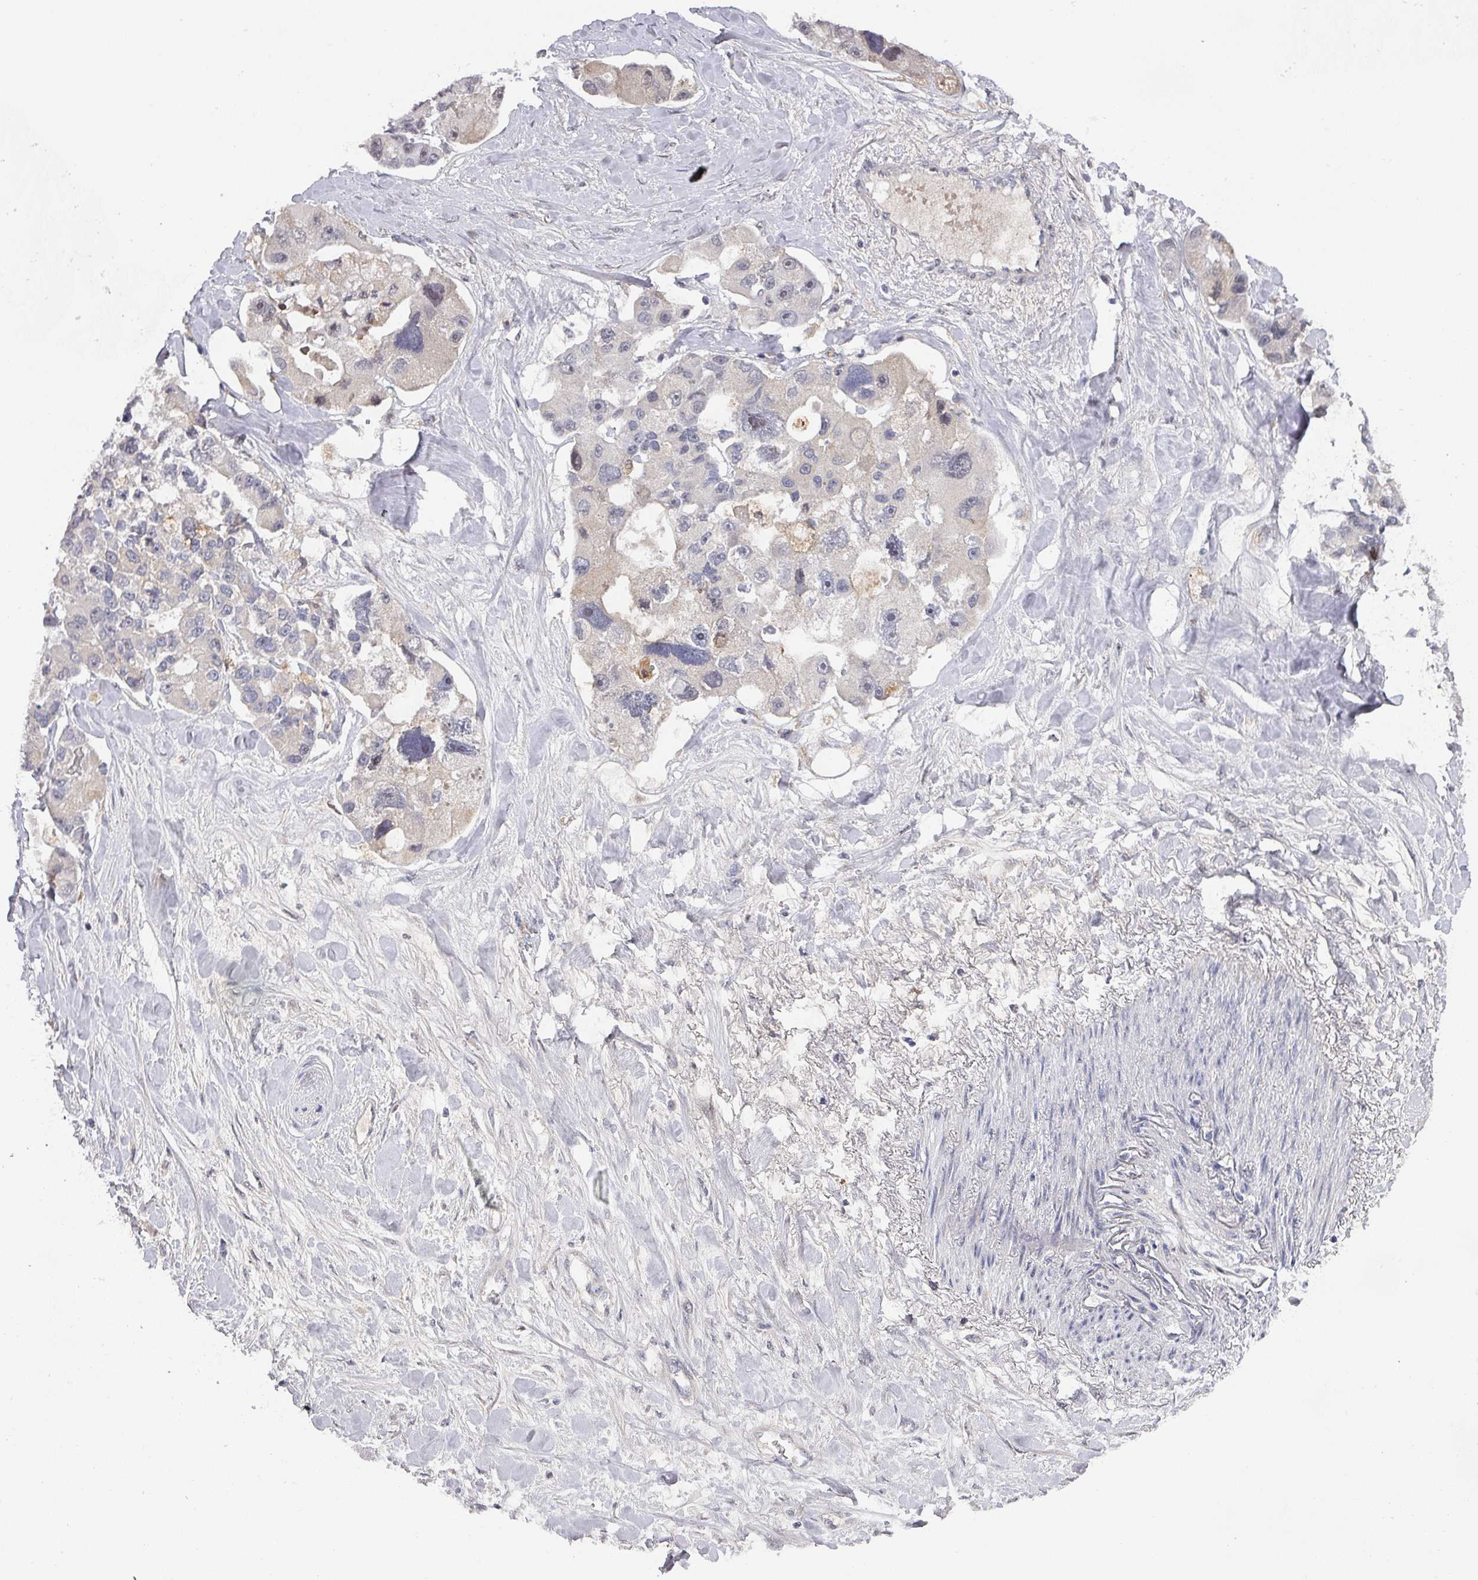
{"staining": {"intensity": "negative", "quantity": "none", "location": "none"}, "tissue": "lung cancer", "cell_type": "Tumor cells", "image_type": "cancer", "snomed": [{"axis": "morphology", "description": "Adenocarcinoma, NOS"}, {"axis": "topography", "description": "Lung"}], "caption": "Human lung cancer stained for a protein using IHC demonstrates no expression in tumor cells.", "gene": "ZNF654", "patient": {"sex": "female", "age": 54}}